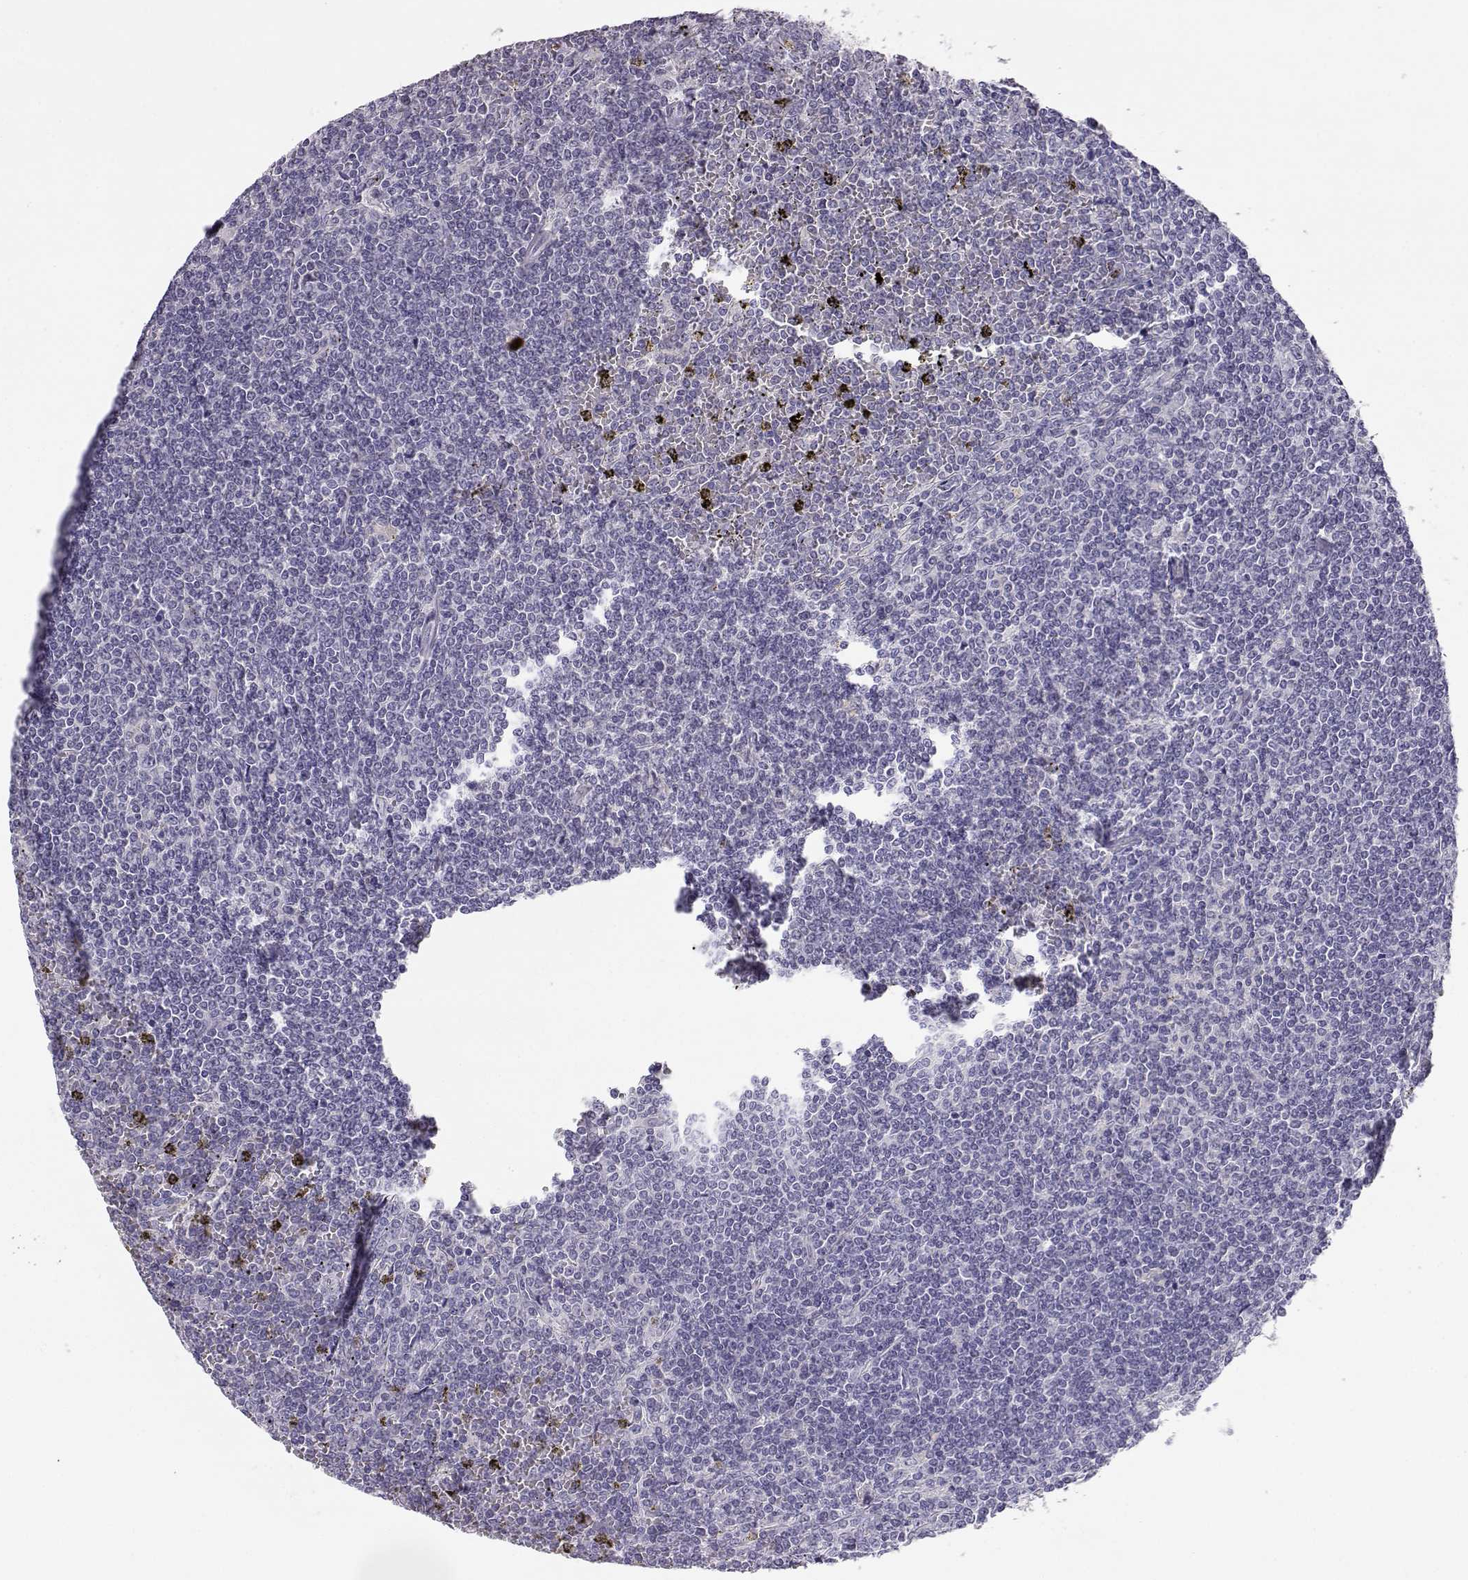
{"staining": {"intensity": "negative", "quantity": "none", "location": "none"}, "tissue": "lymphoma", "cell_type": "Tumor cells", "image_type": "cancer", "snomed": [{"axis": "morphology", "description": "Malignant lymphoma, non-Hodgkin's type, Low grade"}, {"axis": "topography", "description": "Spleen"}], "caption": "An IHC image of lymphoma is shown. There is no staining in tumor cells of lymphoma.", "gene": "ENDOU", "patient": {"sex": "female", "age": 19}}